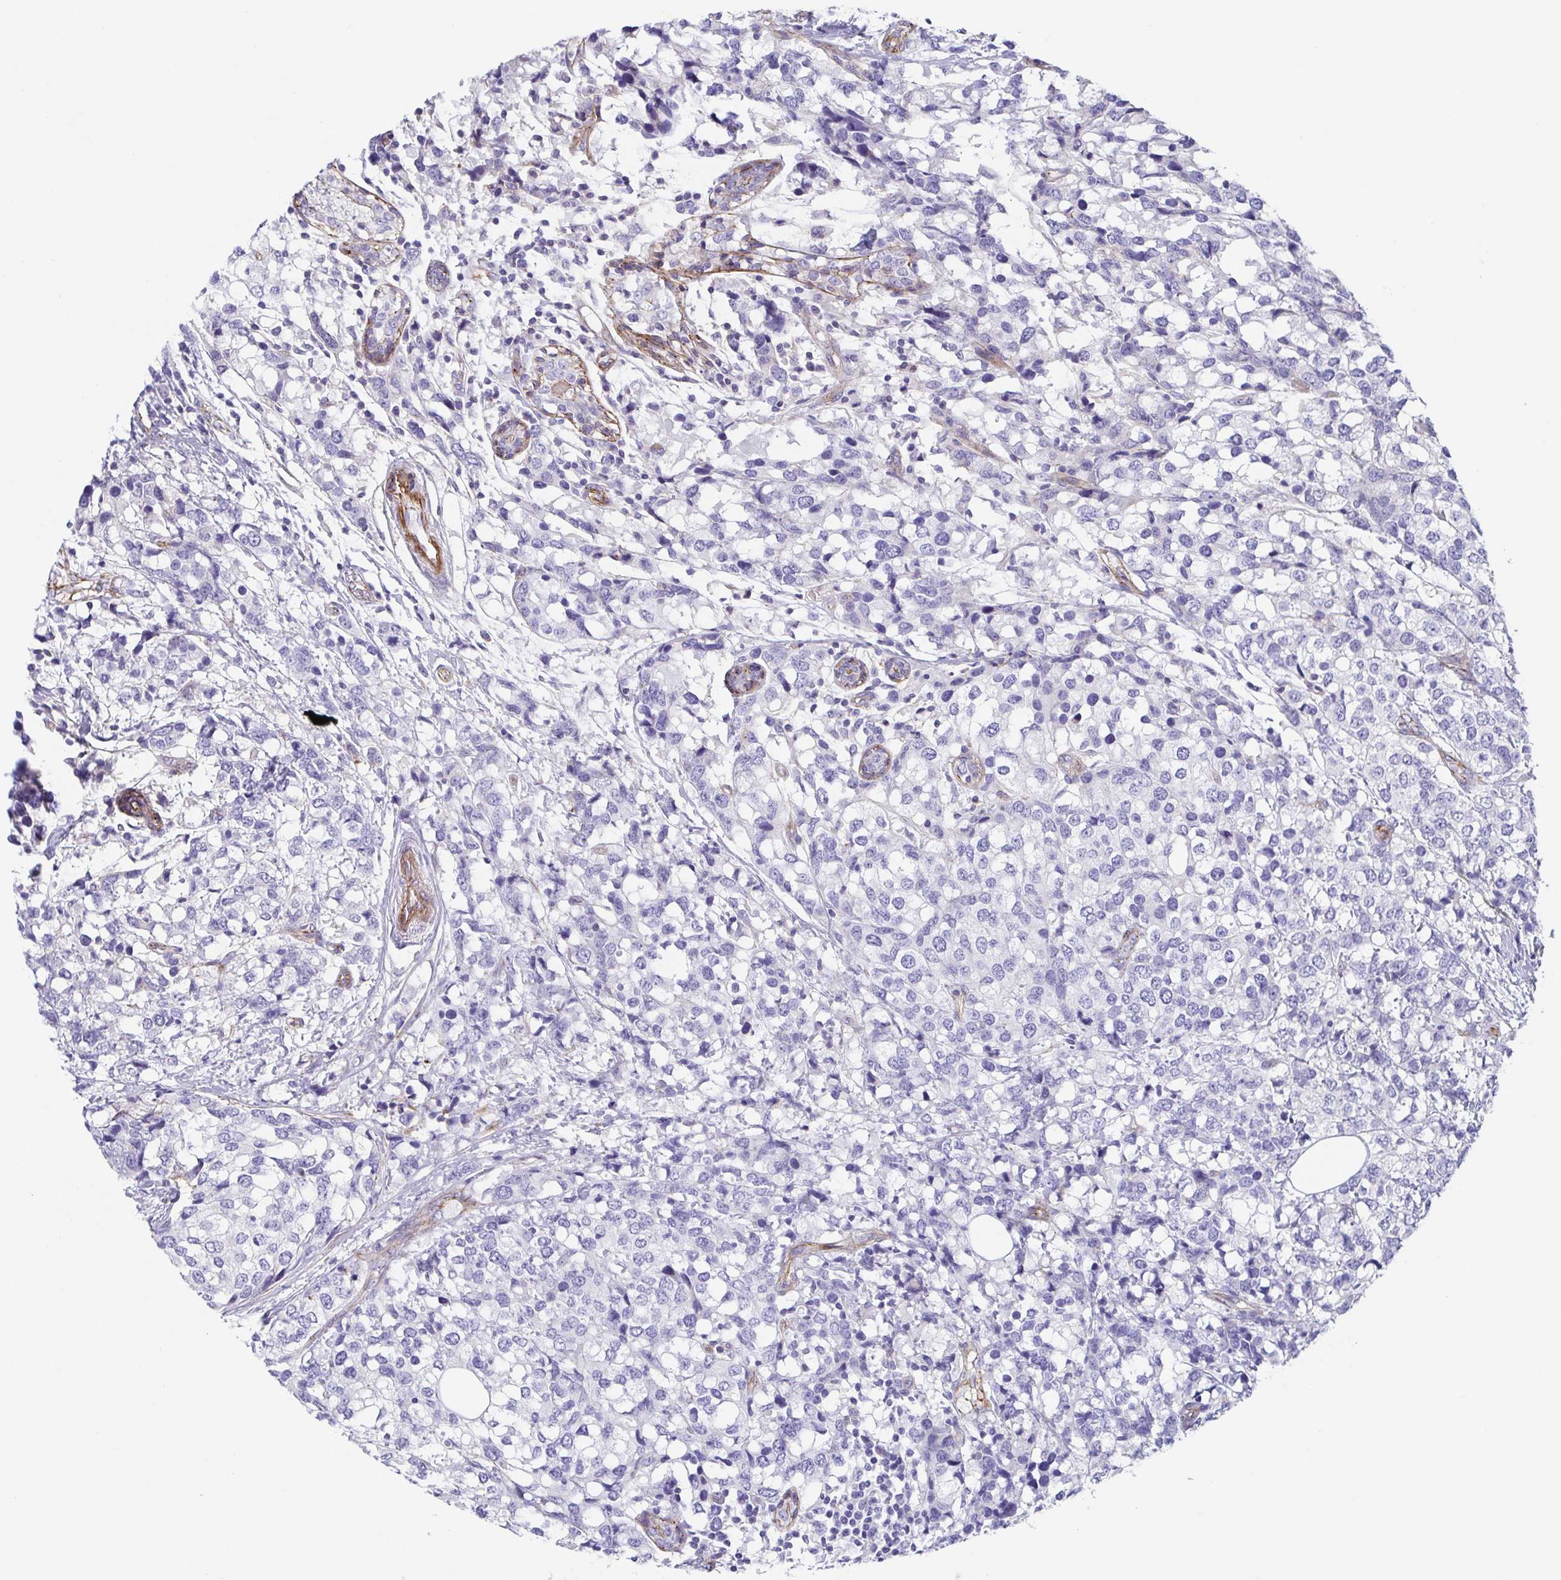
{"staining": {"intensity": "negative", "quantity": "none", "location": "none"}, "tissue": "breast cancer", "cell_type": "Tumor cells", "image_type": "cancer", "snomed": [{"axis": "morphology", "description": "Lobular carcinoma"}, {"axis": "topography", "description": "Breast"}], "caption": "DAB (3,3'-diaminobenzidine) immunohistochemical staining of human breast lobular carcinoma reveals no significant staining in tumor cells. (DAB (3,3'-diaminobenzidine) immunohistochemistry (IHC), high magnification).", "gene": "TRAM2", "patient": {"sex": "female", "age": 59}}